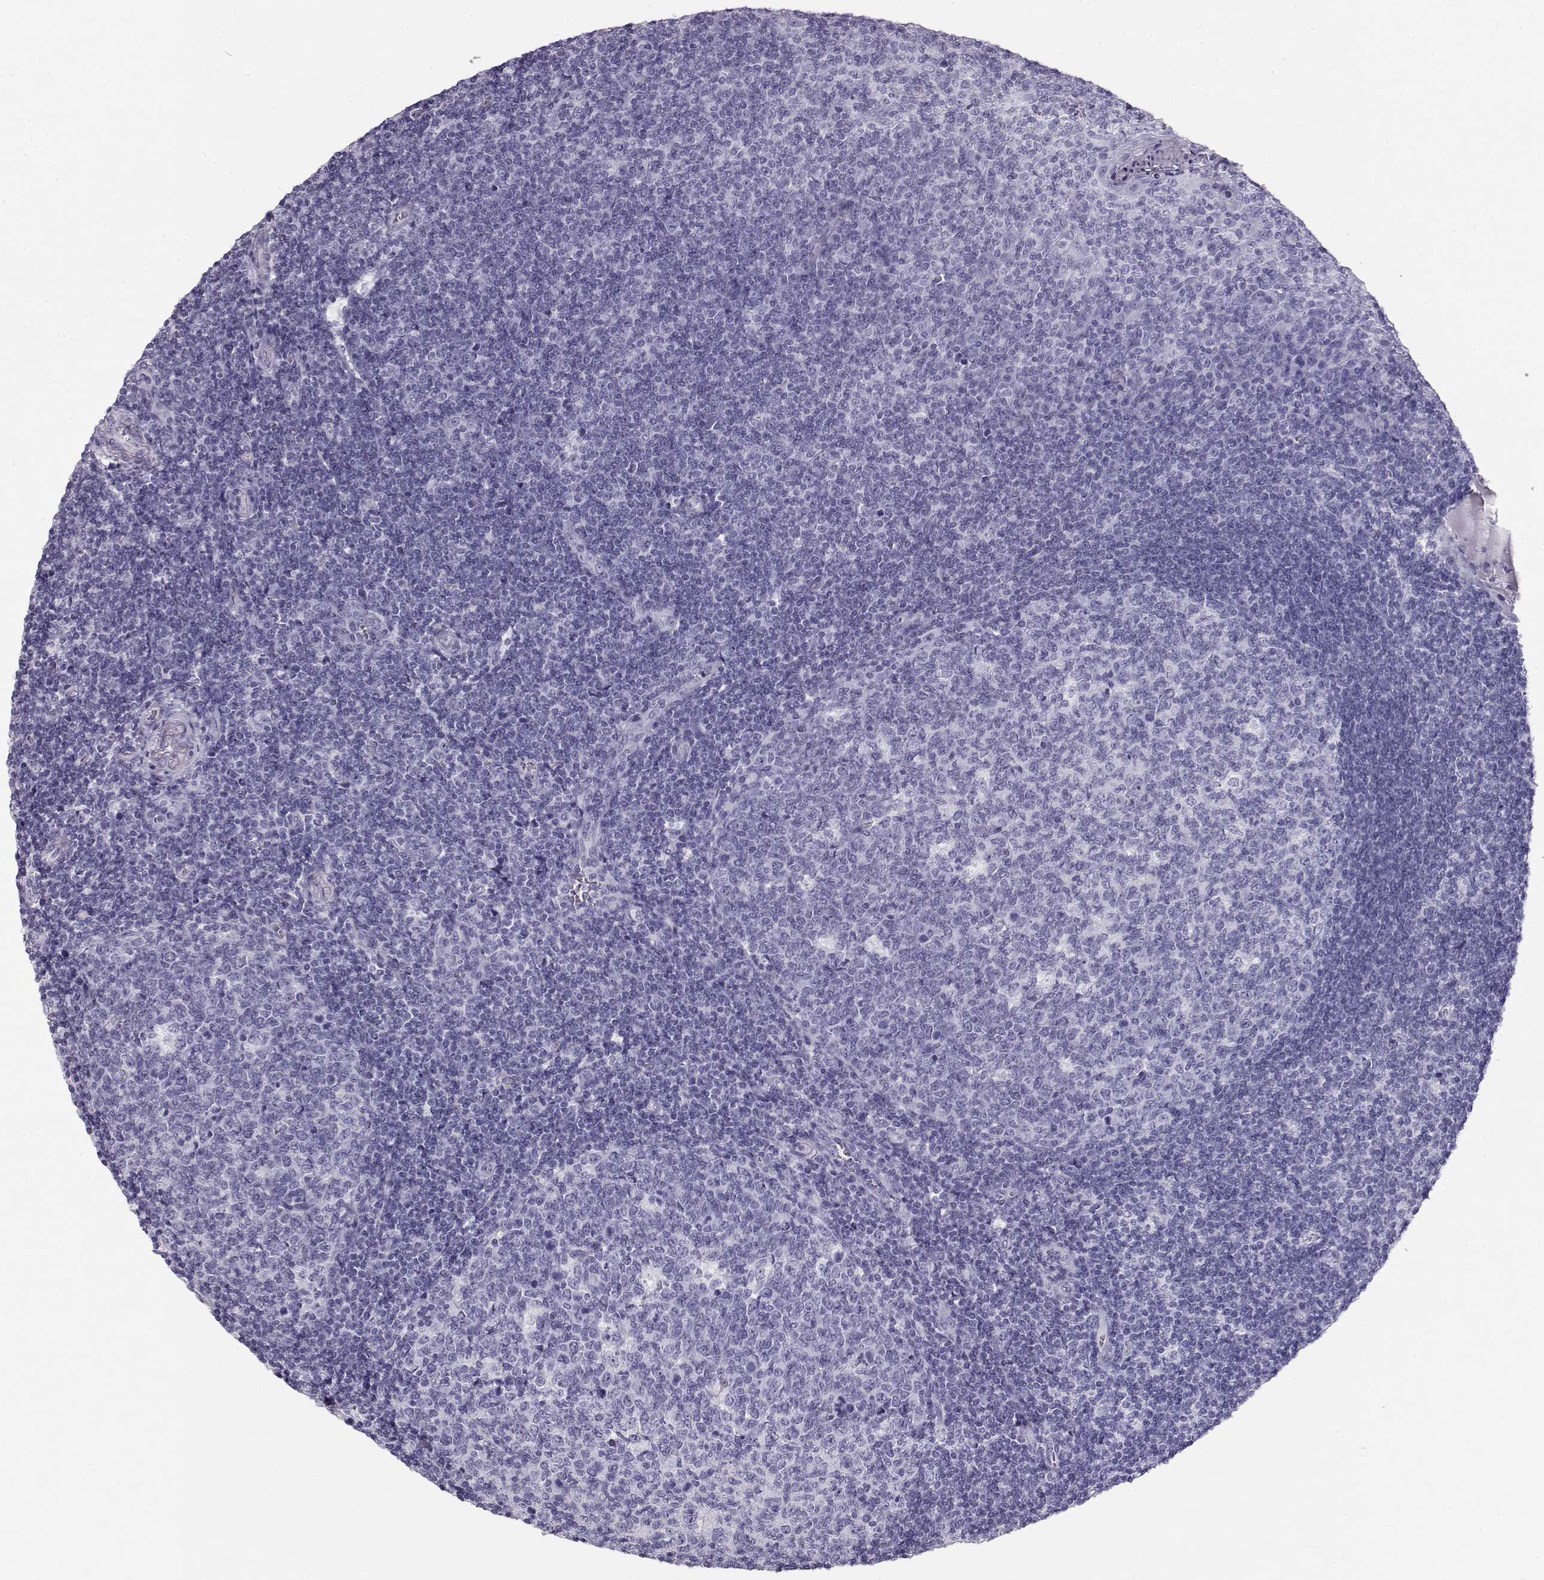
{"staining": {"intensity": "negative", "quantity": "none", "location": "none"}, "tissue": "tonsil", "cell_type": "Germinal center cells", "image_type": "normal", "snomed": [{"axis": "morphology", "description": "Normal tissue, NOS"}, {"axis": "topography", "description": "Tonsil"}], "caption": "High magnification brightfield microscopy of unremarkable tonsil stained with DAB (brown) and counterstained with hematoxylin (blue): germinal center cells show no significant expression. (DAB (3,3'-diaminobenzidine) immunohistochemistry (IHC), high magnification).", "gene": "RD3", "patient": {"sex": "female", "age": 12}}